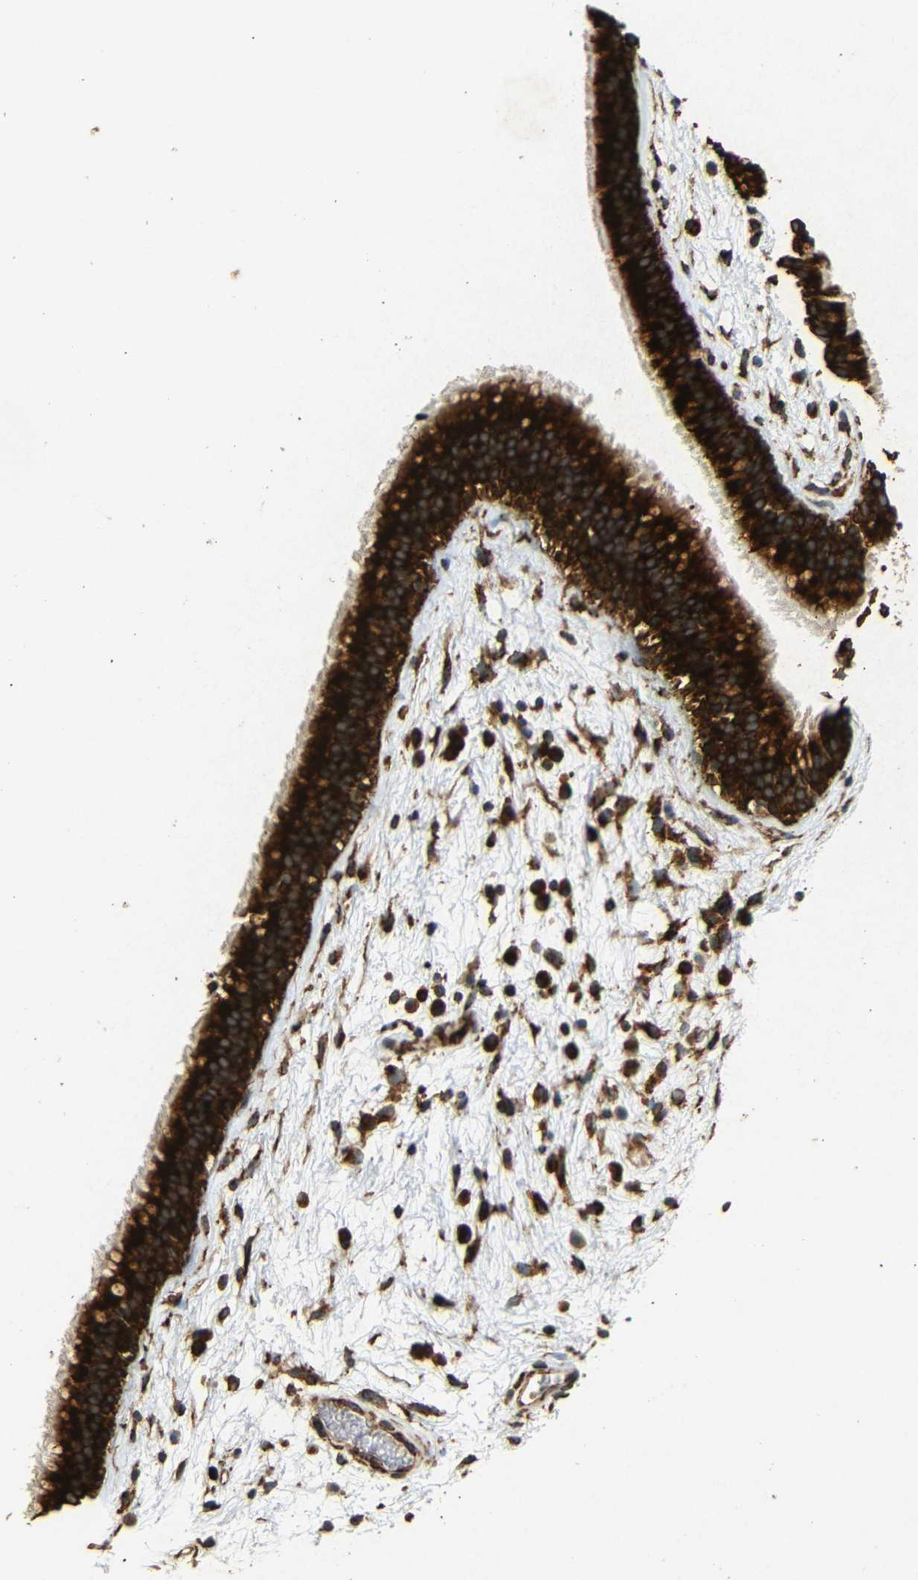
{"staining": {"intensity": "strong", "quantity": ">75%", "location": "cytoplasmic/membranous"}, "tissue": "nasopharynx", "cell_type": "Respiratory epithelial cells", "image_type": "normal", "snomed": [{"axis": "morphology", "description": "Normal tissue, NOS"}, {"axis": "morphology", "description": "Inflammation, NOS"}, {"axis": "topography", "description": "Nasopharynx"}], "caption": "Immunohistochemical staining of normal nasopharynx shows high levels of strong cytoplasmic/membranous positivity in approximately >75% of respiratory epithelial cells. (Brightfield microscopy of DAB IHC at high magnification).", "gene": "BTF3", "patient": {"sex": "male", "age": 48}}